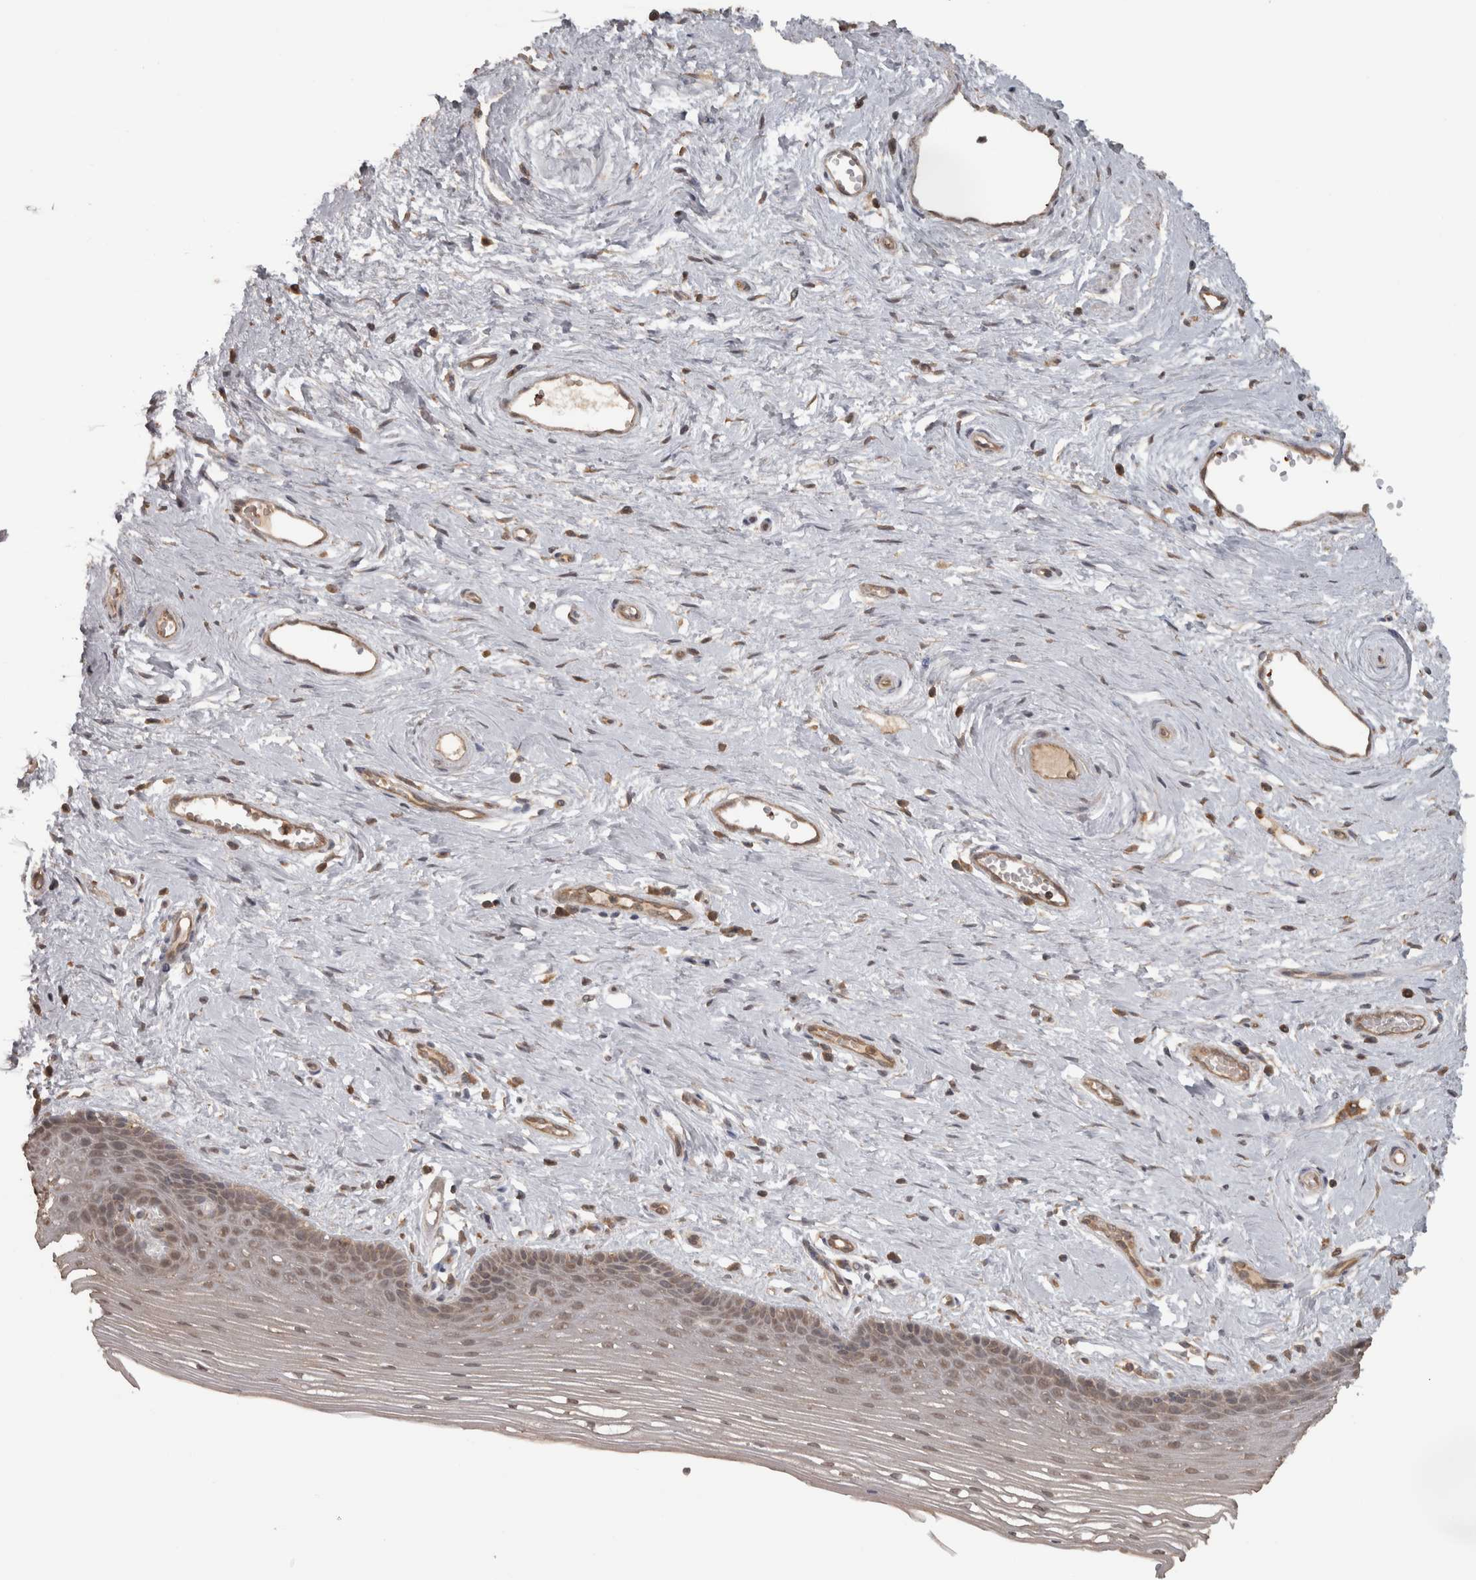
{"staining": {"intensity": "weak", "quantity": ">75%", "location": "cytoplasmic/membranous,nuclear"}, "tissue": "vagina", "cell_type": "Squamous epithelial cells", "image_type": "normal", "snomed": [{"axis": "morphology", "description": "Normal tissue, NOS"}, {"axis": "topography", "description": "Vagina"}], "caption": "Immunohistochemistry (IHC) of benign vagina demonstrates low levels of weak cytoplasmic/membranous,nuclear expression in about >75% of squamous epithelial cells.", "gene": "MICU3", "patient": {"sex": "female", "age": 46}}